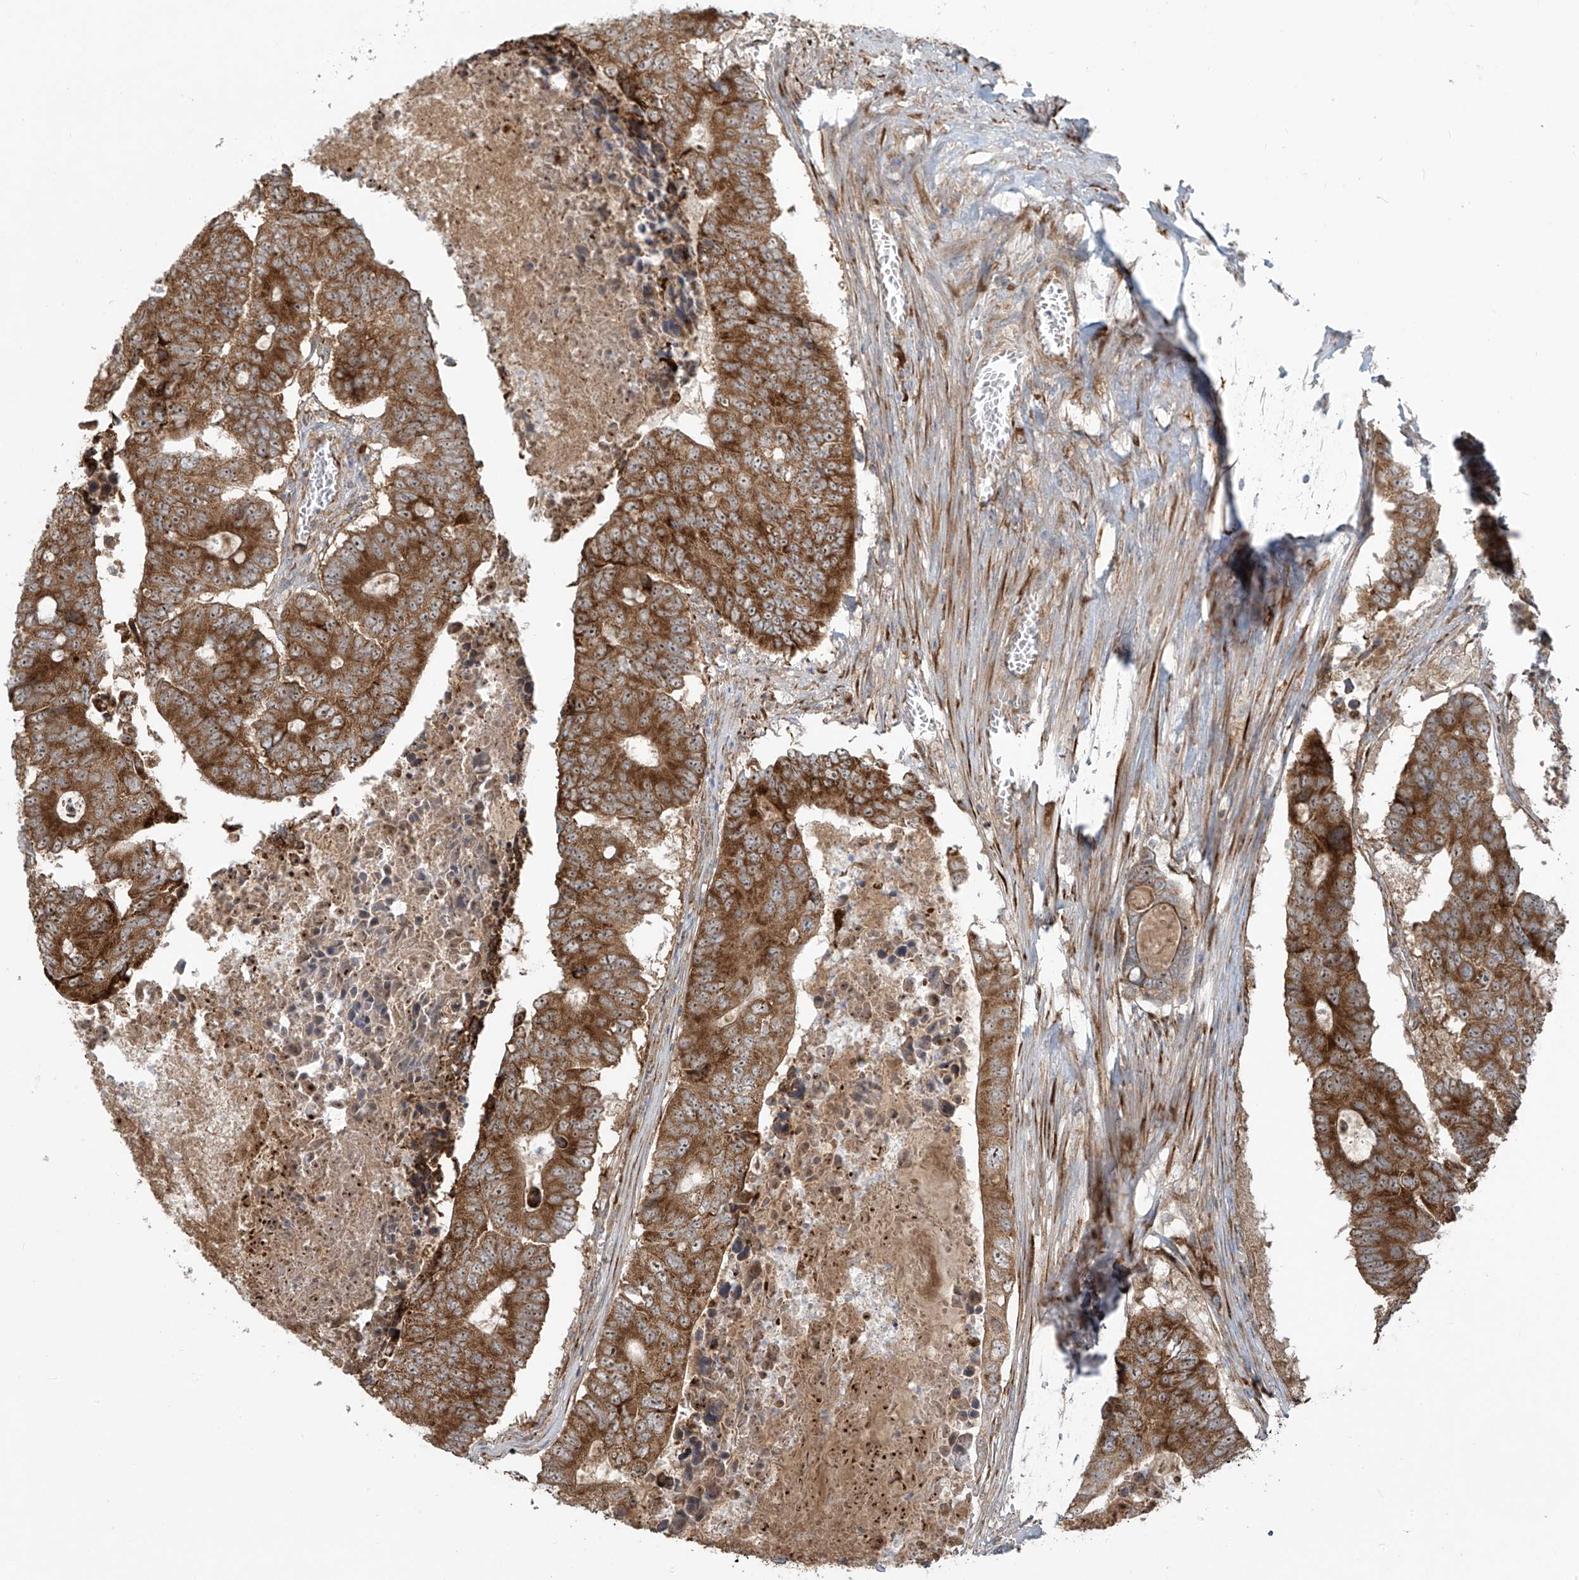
{"staining": {"intensity": "strong", "quantity": ">75%", "location": "cytoplasmic/membranous"}, "tissue": "colorectal cancer", "cell_type": "Tumor cells", "image_type": "cancer", "snomed": [{"axis": "morphology", "description": "Adenocarcinoma, NOS"}, {"axis": "topography", "description": "Colon"}], "caption": "Tumor cells display strong cytoplasmic/membranous staining in approximately >75% of cells in colorectal cancer (adenocarcinoma).", "gene": "KATNIP", "patient": {"sex": "male", "age": 87}}